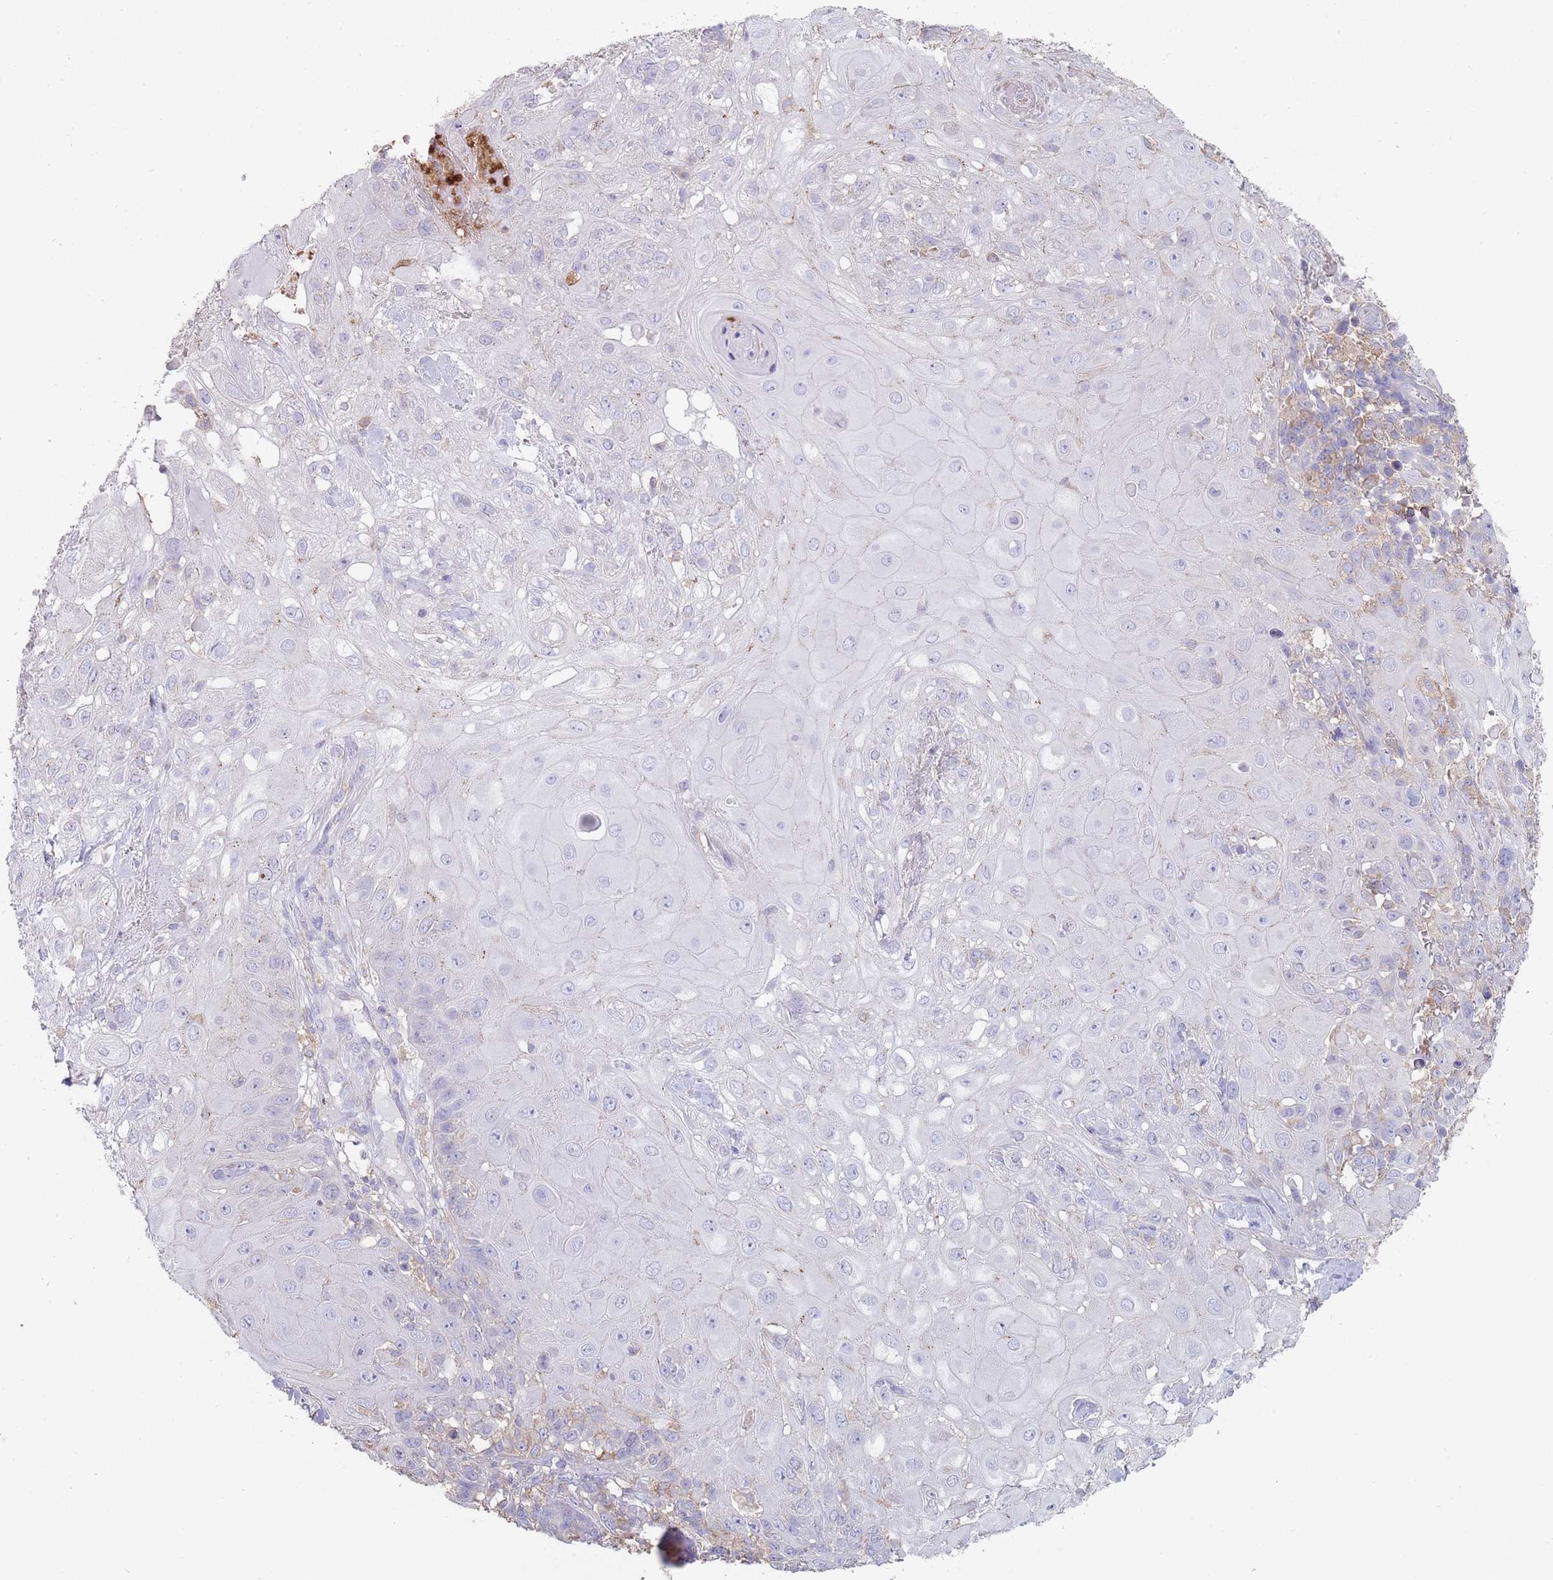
{"staining": {"intensity": "negative", "quantity": "none", "location": "none"}, "tissue": "skin cancer", "cell_type": "Tumor cells", "image_type": "cancer", "snomed": [{"axis": "morphology", "description": "Normal tissue, NOS"}, {"axis": "morphology", "description": "Squamous cell carcinoma, NOS"}, {"axis": "topography", "description": "Skin"}, {"axis": "topography", "description": "Cartilage tissue"}], "caption": "The IHC photomicrograph has no significant staining in tumor cells of skin cancer tissue.", "gene": "CLEC12A", "patient": {"sex": "female", "age": 79}}